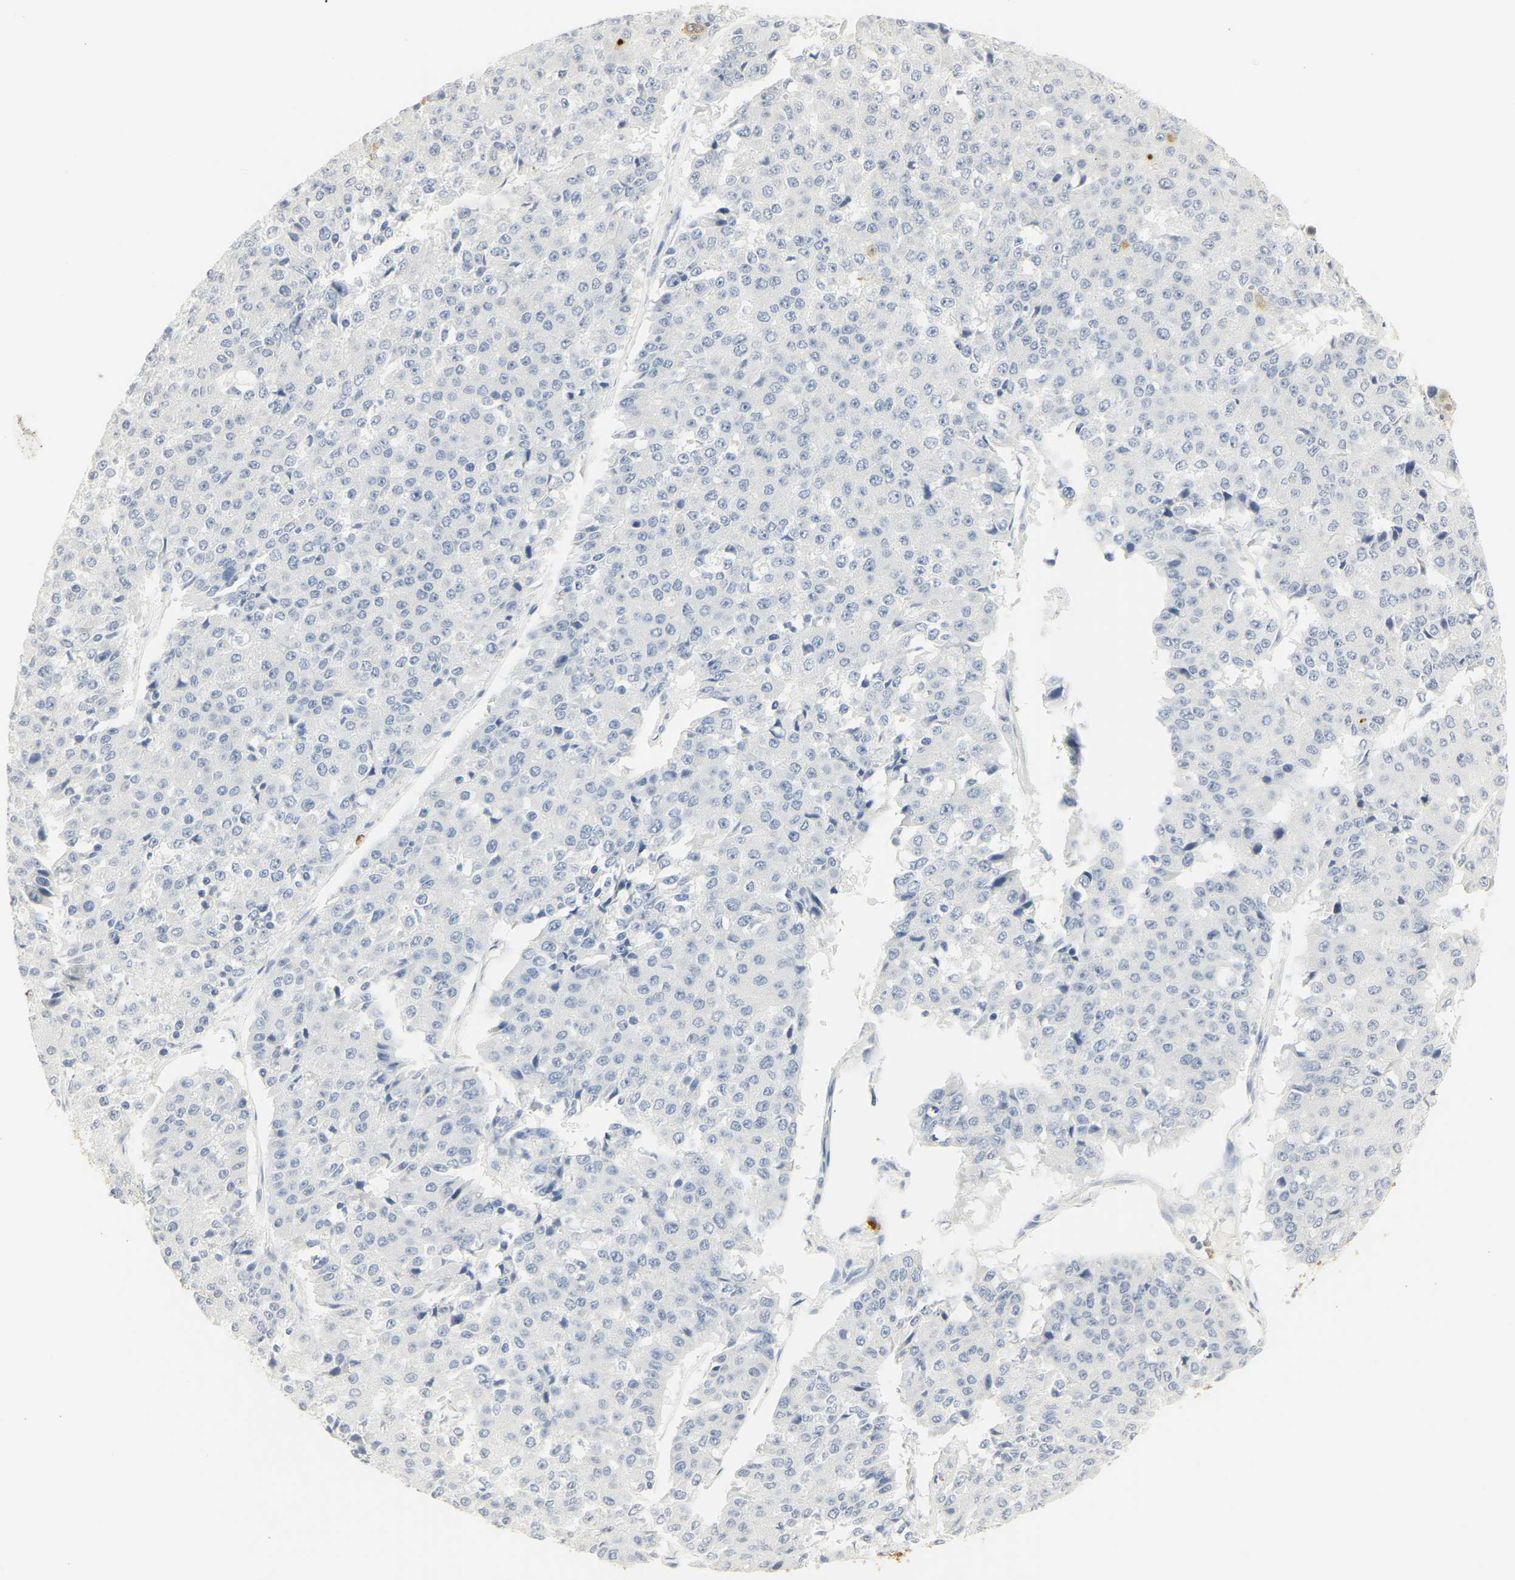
{"staining": {"intensity": "negative", "quantity": "none", "location": "none"}, "tissue": "pancreatic cancer", "cell_type": "Tumor cells", "image_type": "cancer", "snomed": [{"axis": "morphology", "description": "Adenocarcinoma, NOS"}, {"axis": "topography", "description": "Pancreas"}], "caption": "Immunohistochemistry (IHC) micrograph of neoplastic tissue: human pancreatic cancer (adenocarcinoma) stained with DAB exhibits no significant protein positivity in tumor cells.", "gene": "MPO", "patient": {"sex": "male", "age": 50}}